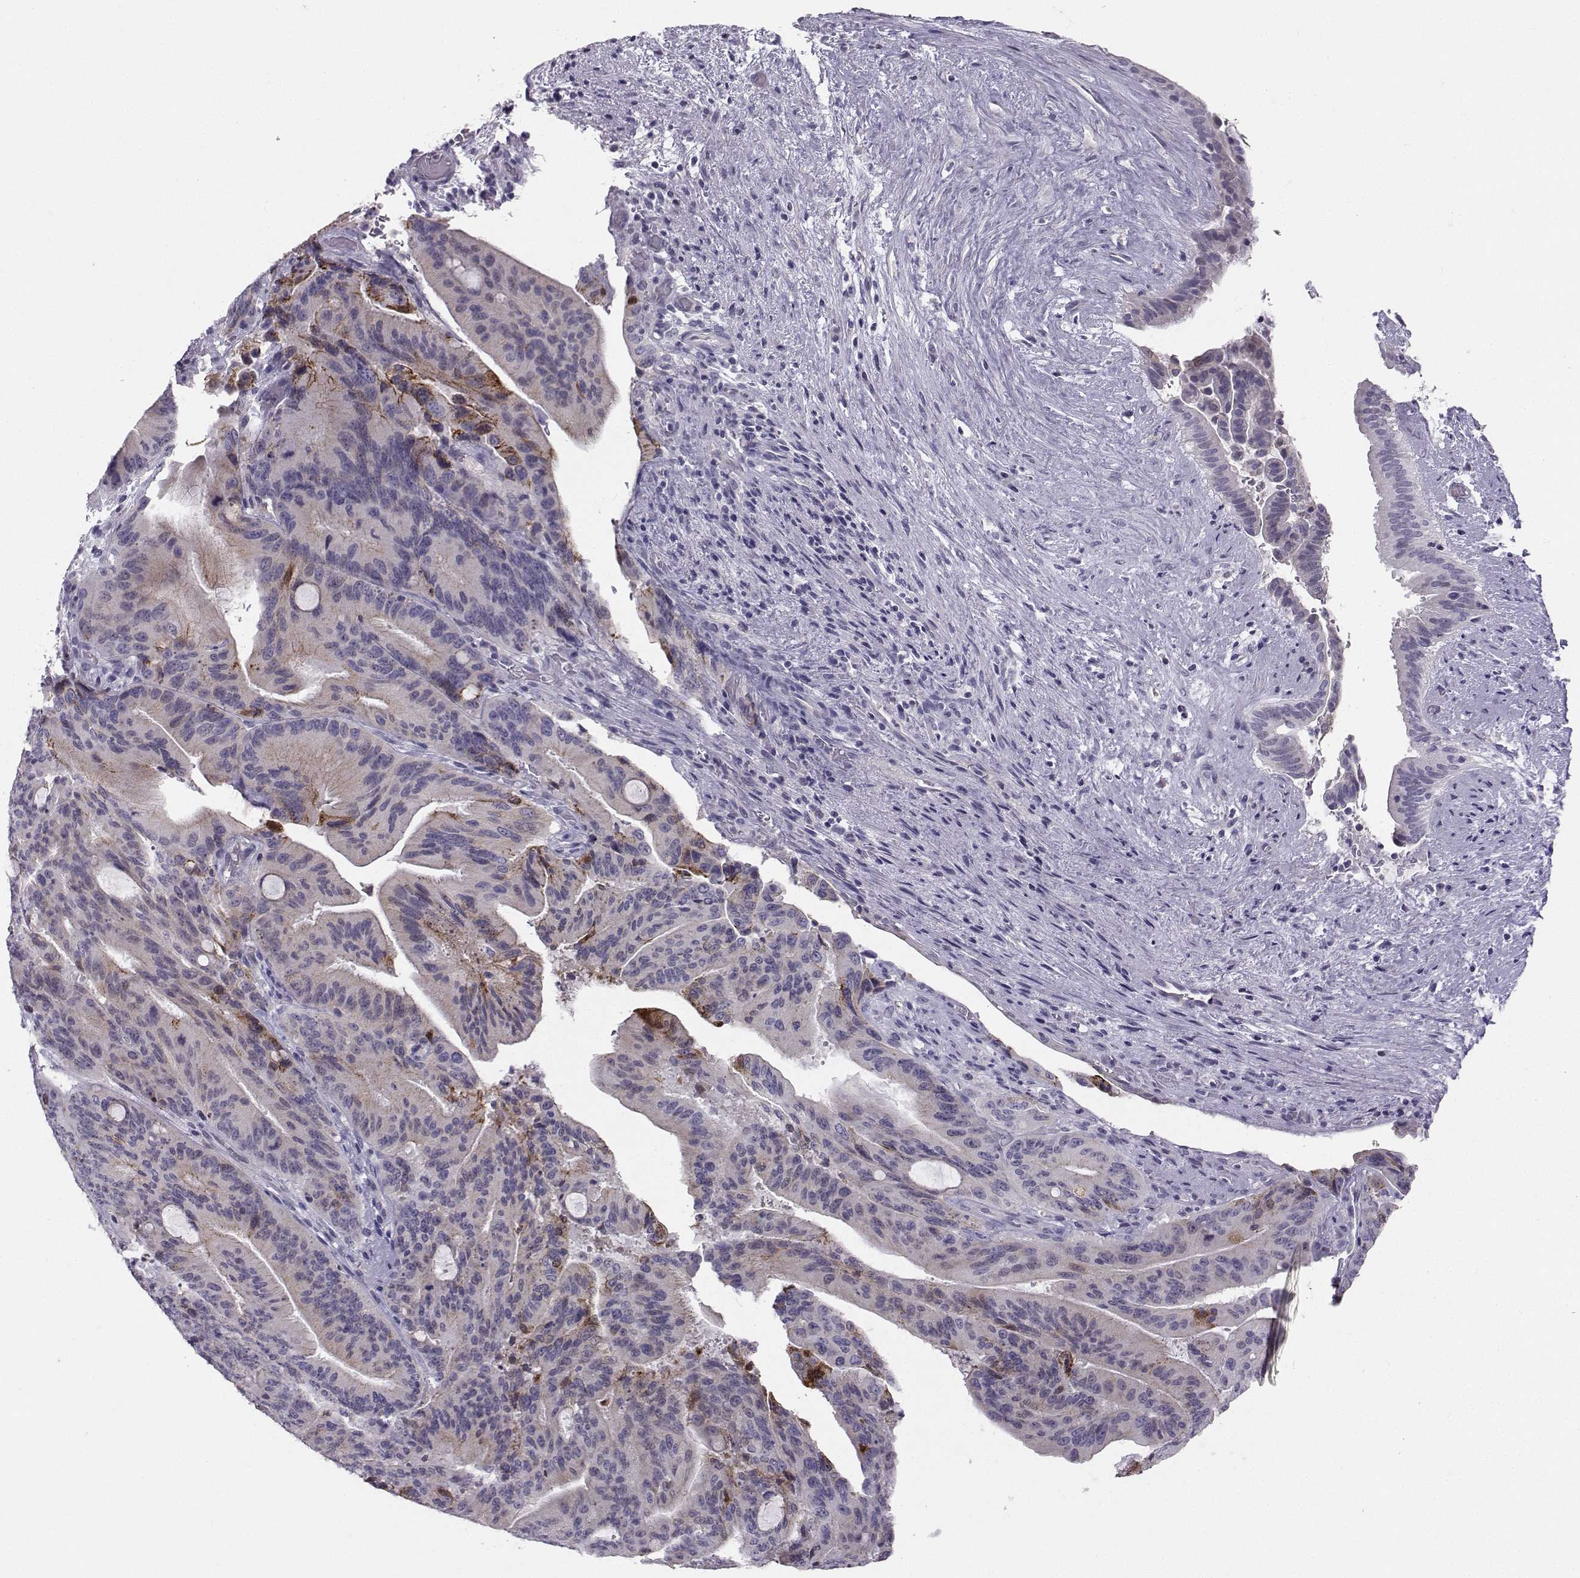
{"staining": {"intensity": "negative", "quantity": "none", "location": "none"}, "tissue": "liver cancer", "cell_type": "Tumor cells", "image_type": "cancer", "snomed": [{"axis": "morphology", "description": "Cholangiocarcinoma"}, {"axis": "topography", "description": "Liver"}], "caption": "Liver cancer (cholangiocarcinoma) was stained to show a protein in brown. There is no significant staining in tumor cells. (Stains: DAB (3,3'-diaminobenzidine) immunohistochemistry with hematoxylin counter stain, Microscopy: brightfield microscopy at high magnification).", "gene": "PKP2", "patient": {"sex": "female", "age": 73}}